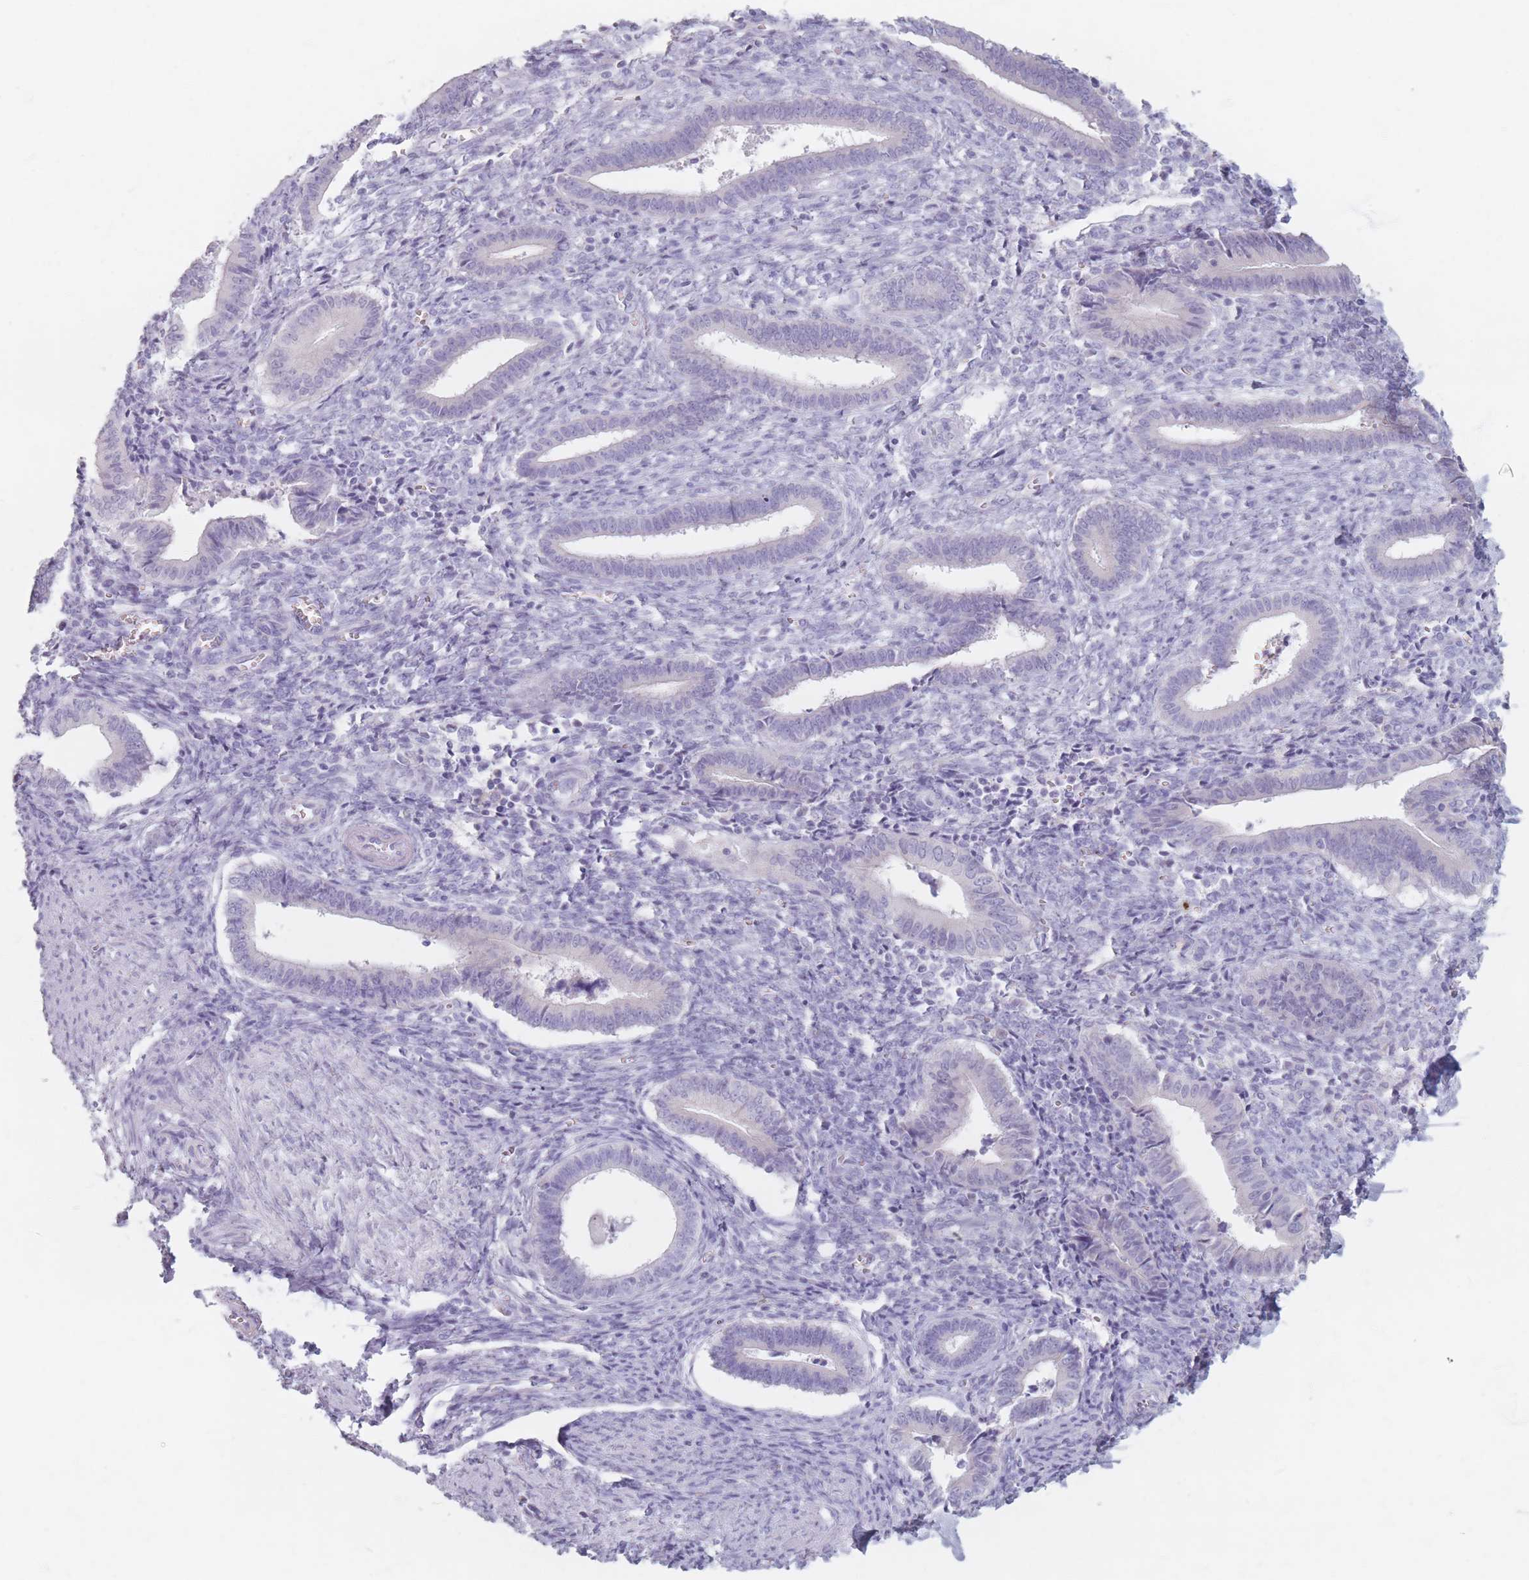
{"staining": {"intensity": "negative", "quantity": "none", "location": "none"}, "tissue": "endometrium", "cell_type": "Cells in endometrial stroma", "image_type": "normal", "snomed": [{"axis": "morphology", "description": "Normal tissue, NOS"}, {"axis": "topography", "description": "Other"}, {"axis": "topography", "description": "Endometrium"}], "caption": "This is a histopathology image of immunohistochemistry staining of unremarkable endometrium, which shows no expression in cells in endometrial stroma. (Immunohistochemistry (ihc), brightfield microscopy, high magnification).", "gene": "PIGM", "patient": {"sex": "female", "age": 44}}